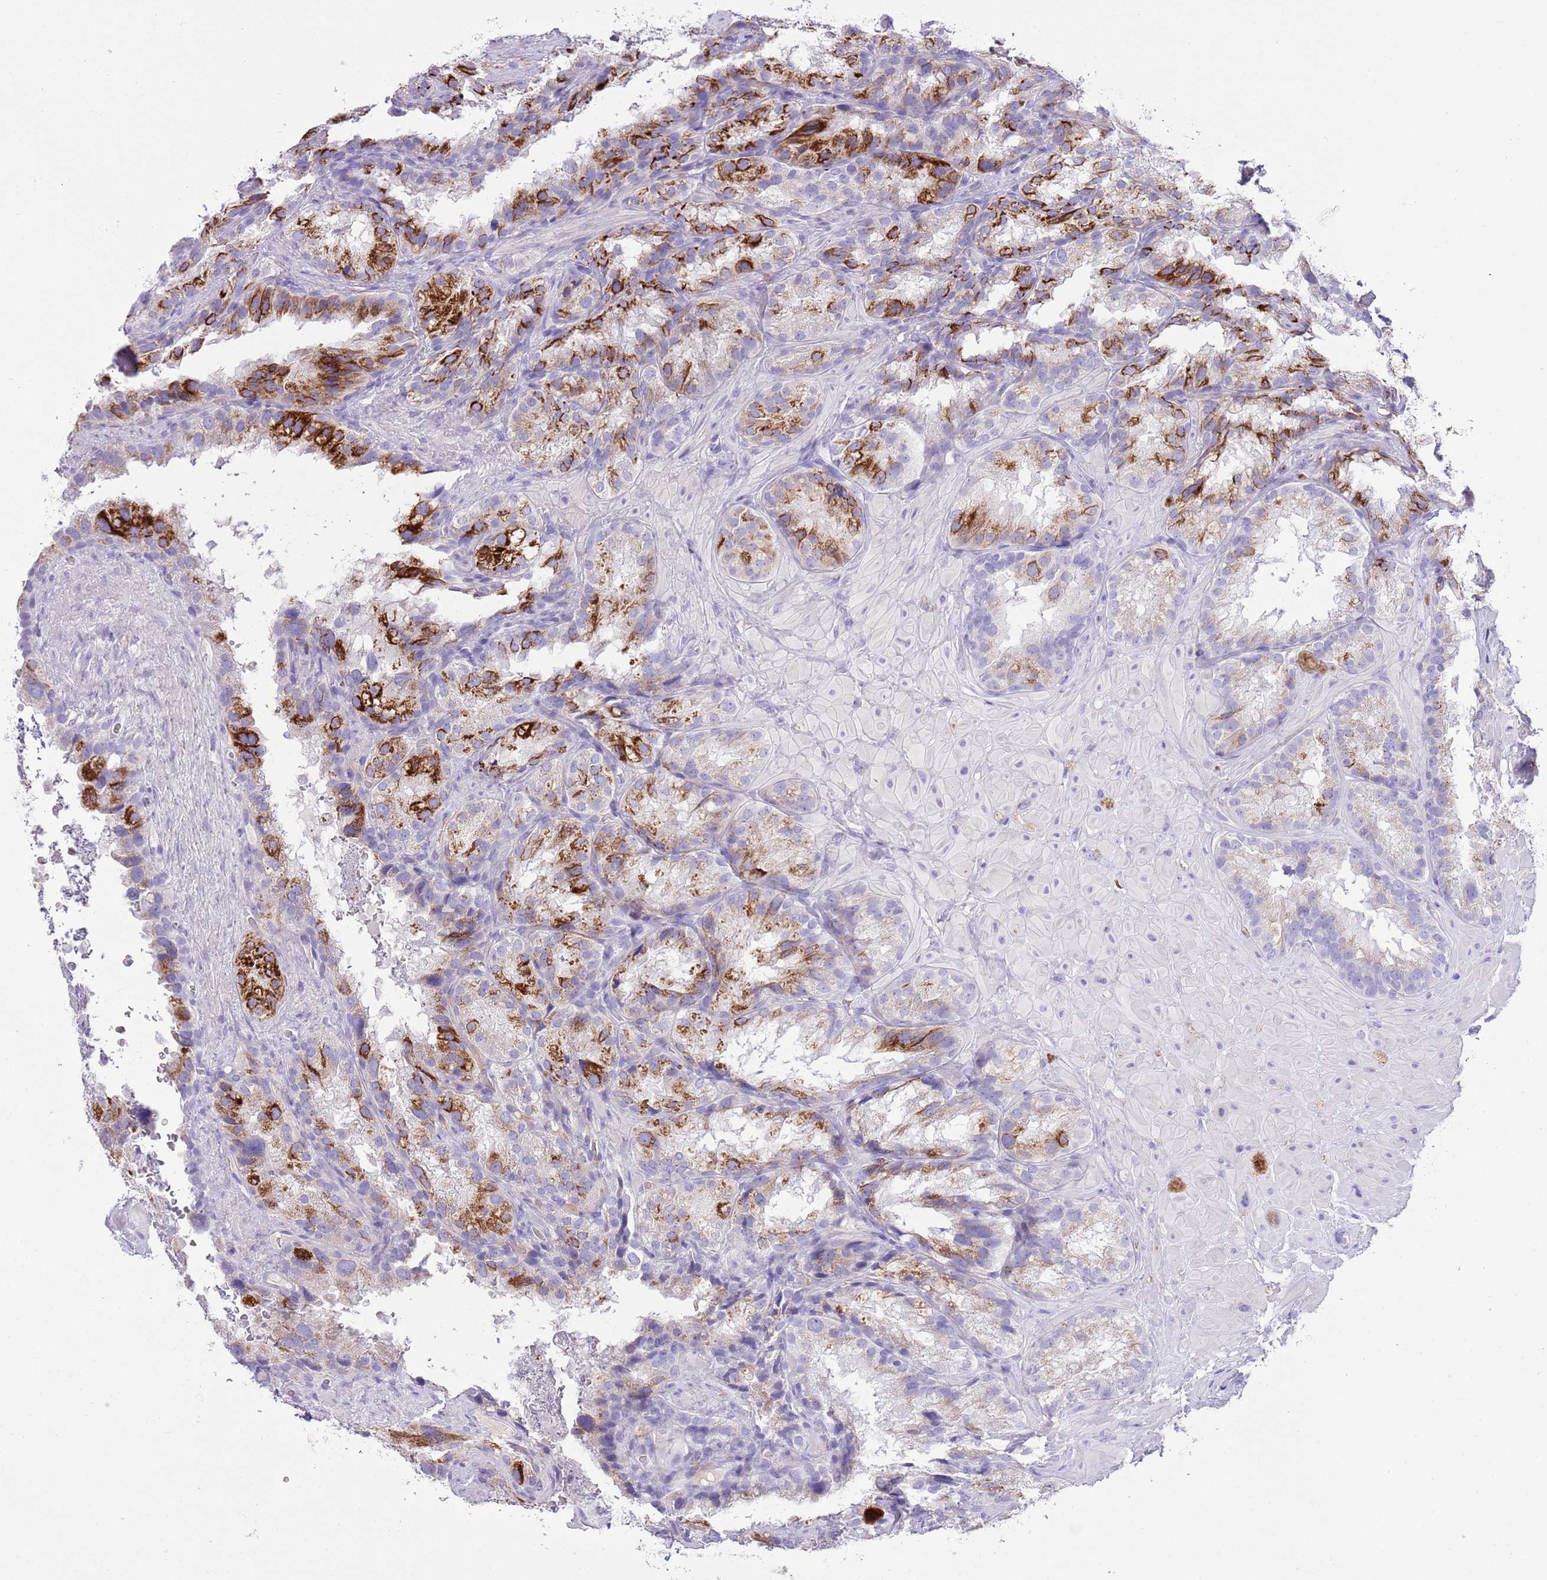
{"staining": {"intensity": "strong", "quantity": "<25%", "location": "cytoplasmic/membranous"}, "tissue": "seminal vesicle", "cell_type": "Glandular cells", "image_type": "normal", "snomed": [{"axis": "morphology", "description": "Normal tissue, NOS"}, {"axis": "topography", "description": "Seminal veicle"}], "caption": "This photomicrograph shows IHC staining of normal human seminal vesicle, with medium strong cytoplasmic/membranous expression in about <25% of glandular cells.", "gene": "CLEC2A", "patient": {"sex": "male", "age": 58}}